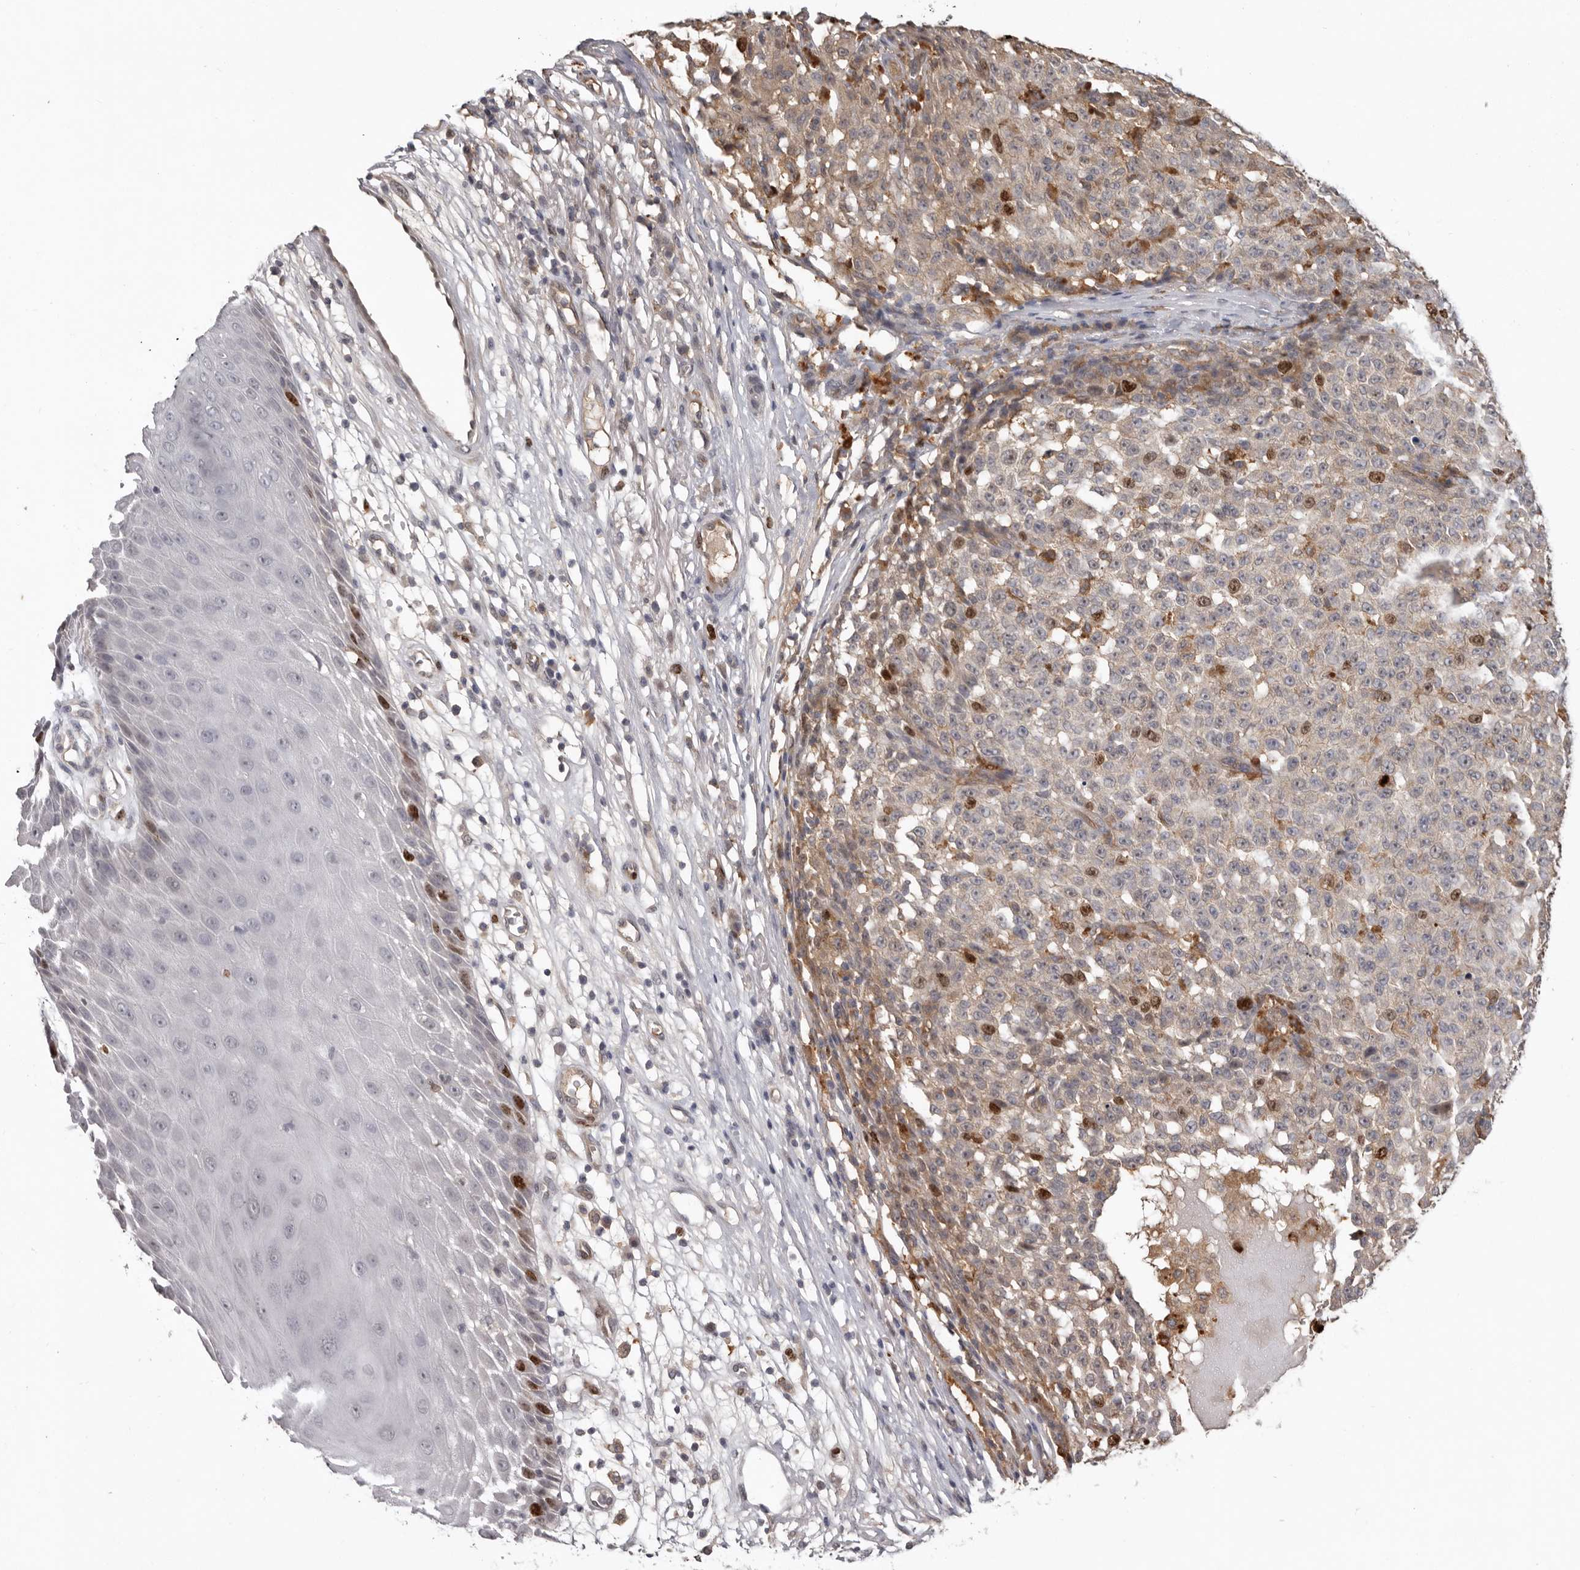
{"staining": {"intensity": "moderate", "quantity": "<25%", "location": "nuclear"}, "tissue": "melanoma", "cell_type": "Tumor cells", "image_type": "cancer", "snomed": [{"axis": "morphology", "description": "Malignant melanoma, NOS"}, {"axis": "topography", "description": "Skin"}], "caption": "Malignant melanoma was stained to show a protein in brown. There is low levels of moderate nuclear staining in about <25% of tumor cells.", "gene": "CDCA8", "patient": {"sex": "female", "age": 82}}